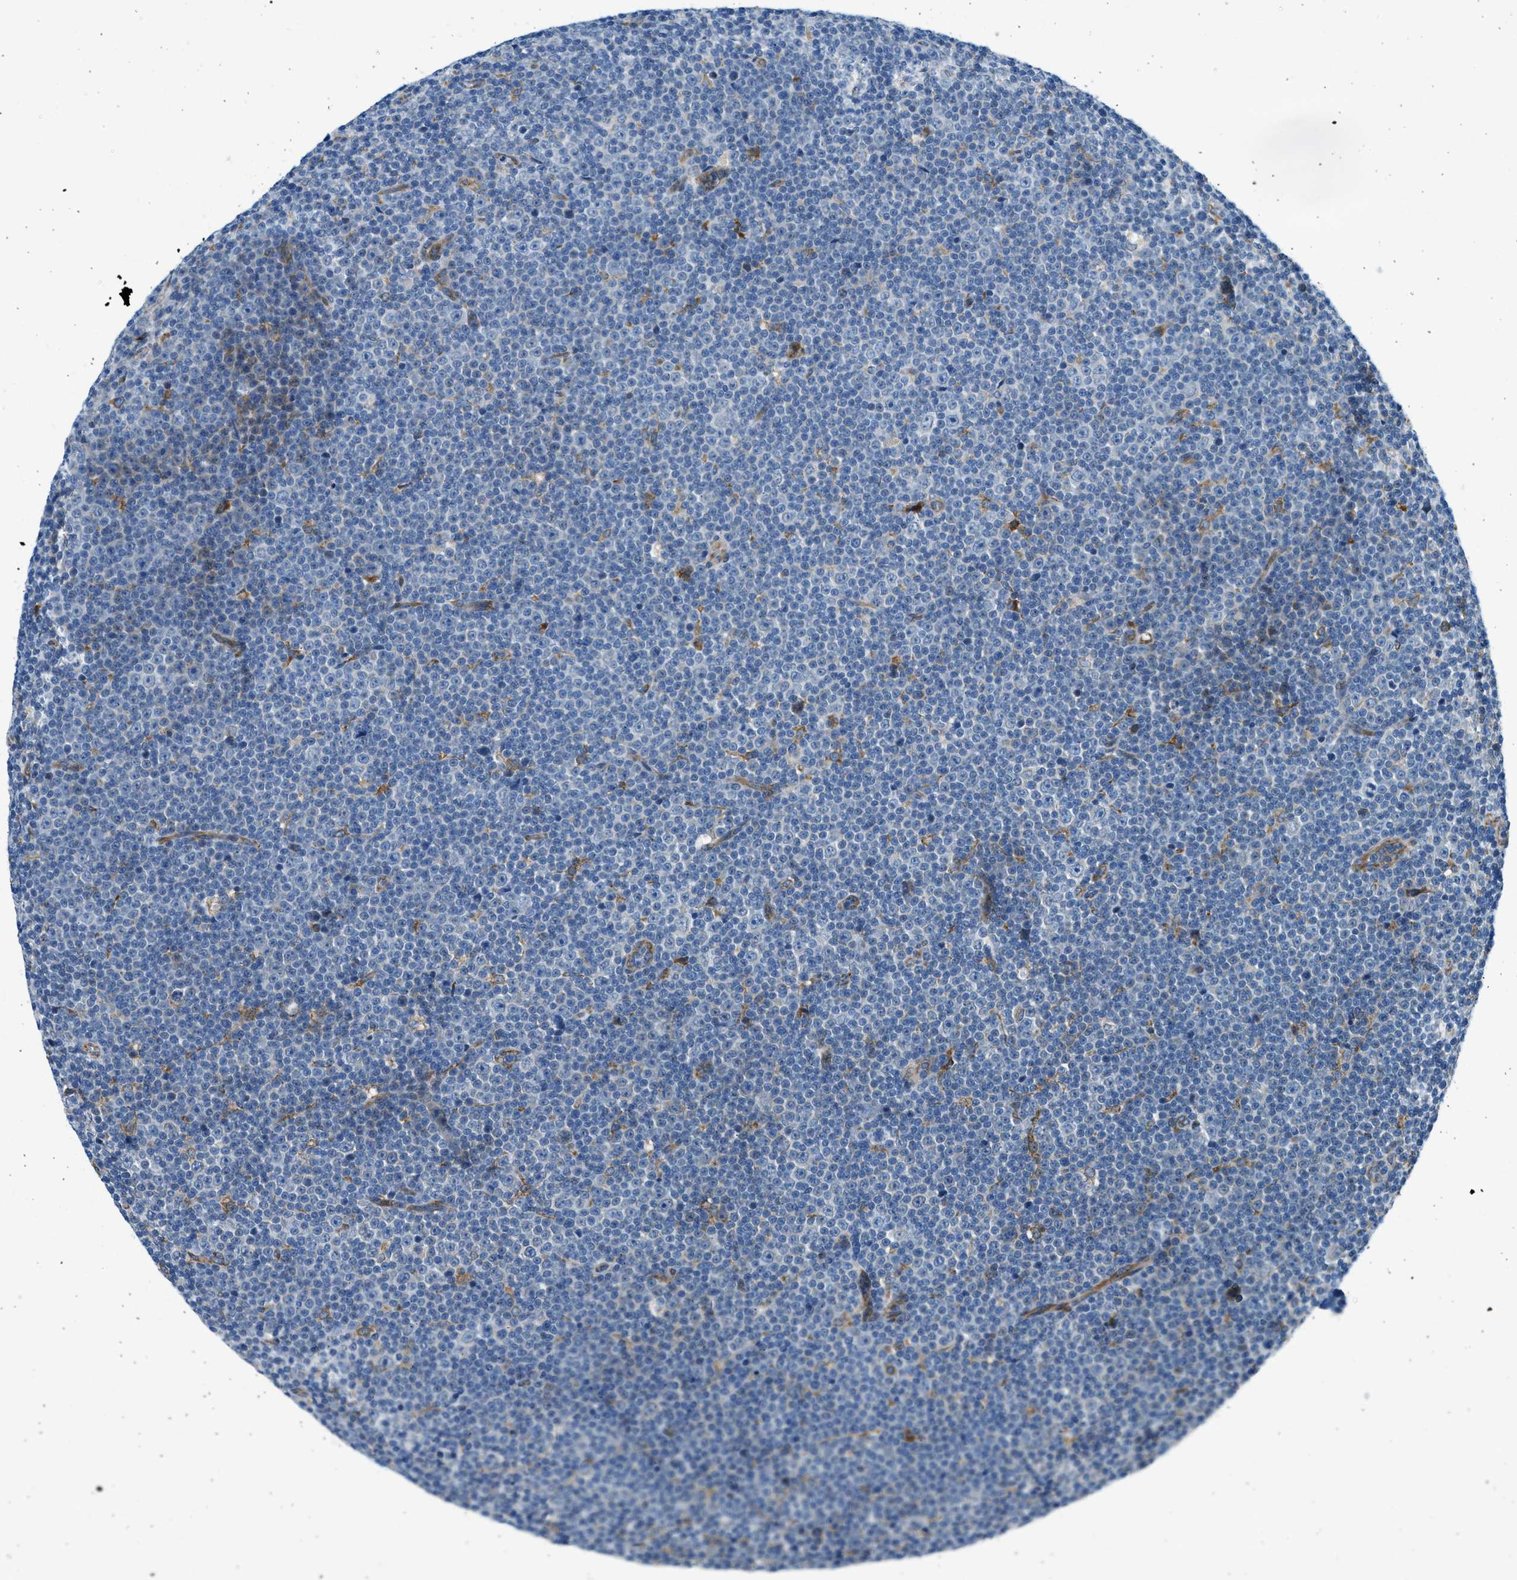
{"staining": {"intensity": "negative", "quantity": "none", "location": "none"}, "tissue": "lymphoma", "cell_type": "Tumor cells", "image_type": "cancer", "snomed": [{"axis": "morphology", "description": "Malignant lymphoma, non-Hodgkin's type, Low grade"}, {"axis": "topography", "description": "Lymph node"}], "caption": "Immunohistochemical staining of human malignant lymphoma, non-Hodgkin's type (low-grade) reveals no significant positivity in tumor cells.", "gene": "CNTN6", "patient": {"sex": "female", "age": 67}}